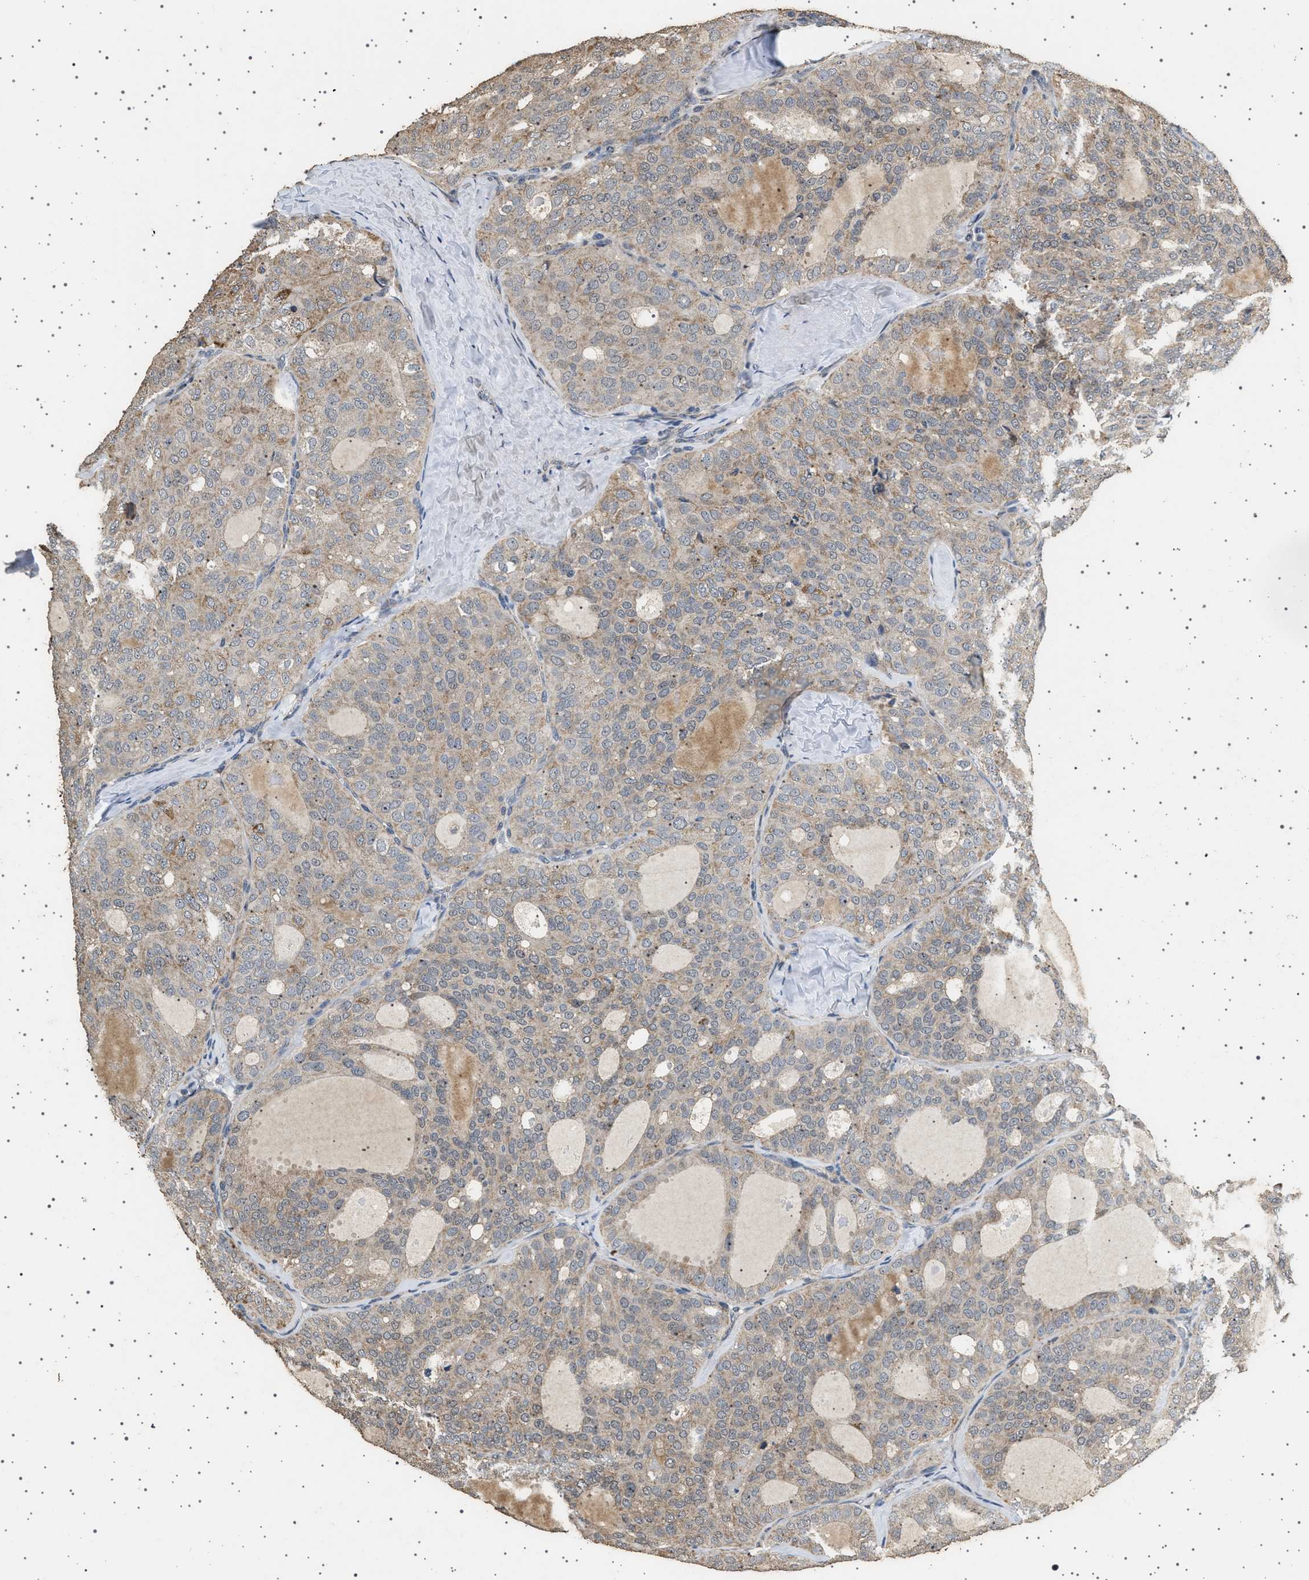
{"staining": {"intensity": "moderate", "quantity": ">75%", "location": "cytoplasmic/membranous"}, "tissue": "thyroid cancer", "cell_type": "Tumor cells", "image_type": "cancer", "snomed": [{"axis": "morphology", "description": "Follicular adenoma carcinoma, NOS"}, {"axis": "topography", "description": "Thyroid gland"}], "caption": "Immunohistochemical staining of thyroid follicular adenoma carcinoma displays moderate cytoplasmic/membranous protein staining in about >75% of tumor cells.", "gene": "KCNA4", "patient": {"sex": "male", "age": 75}}